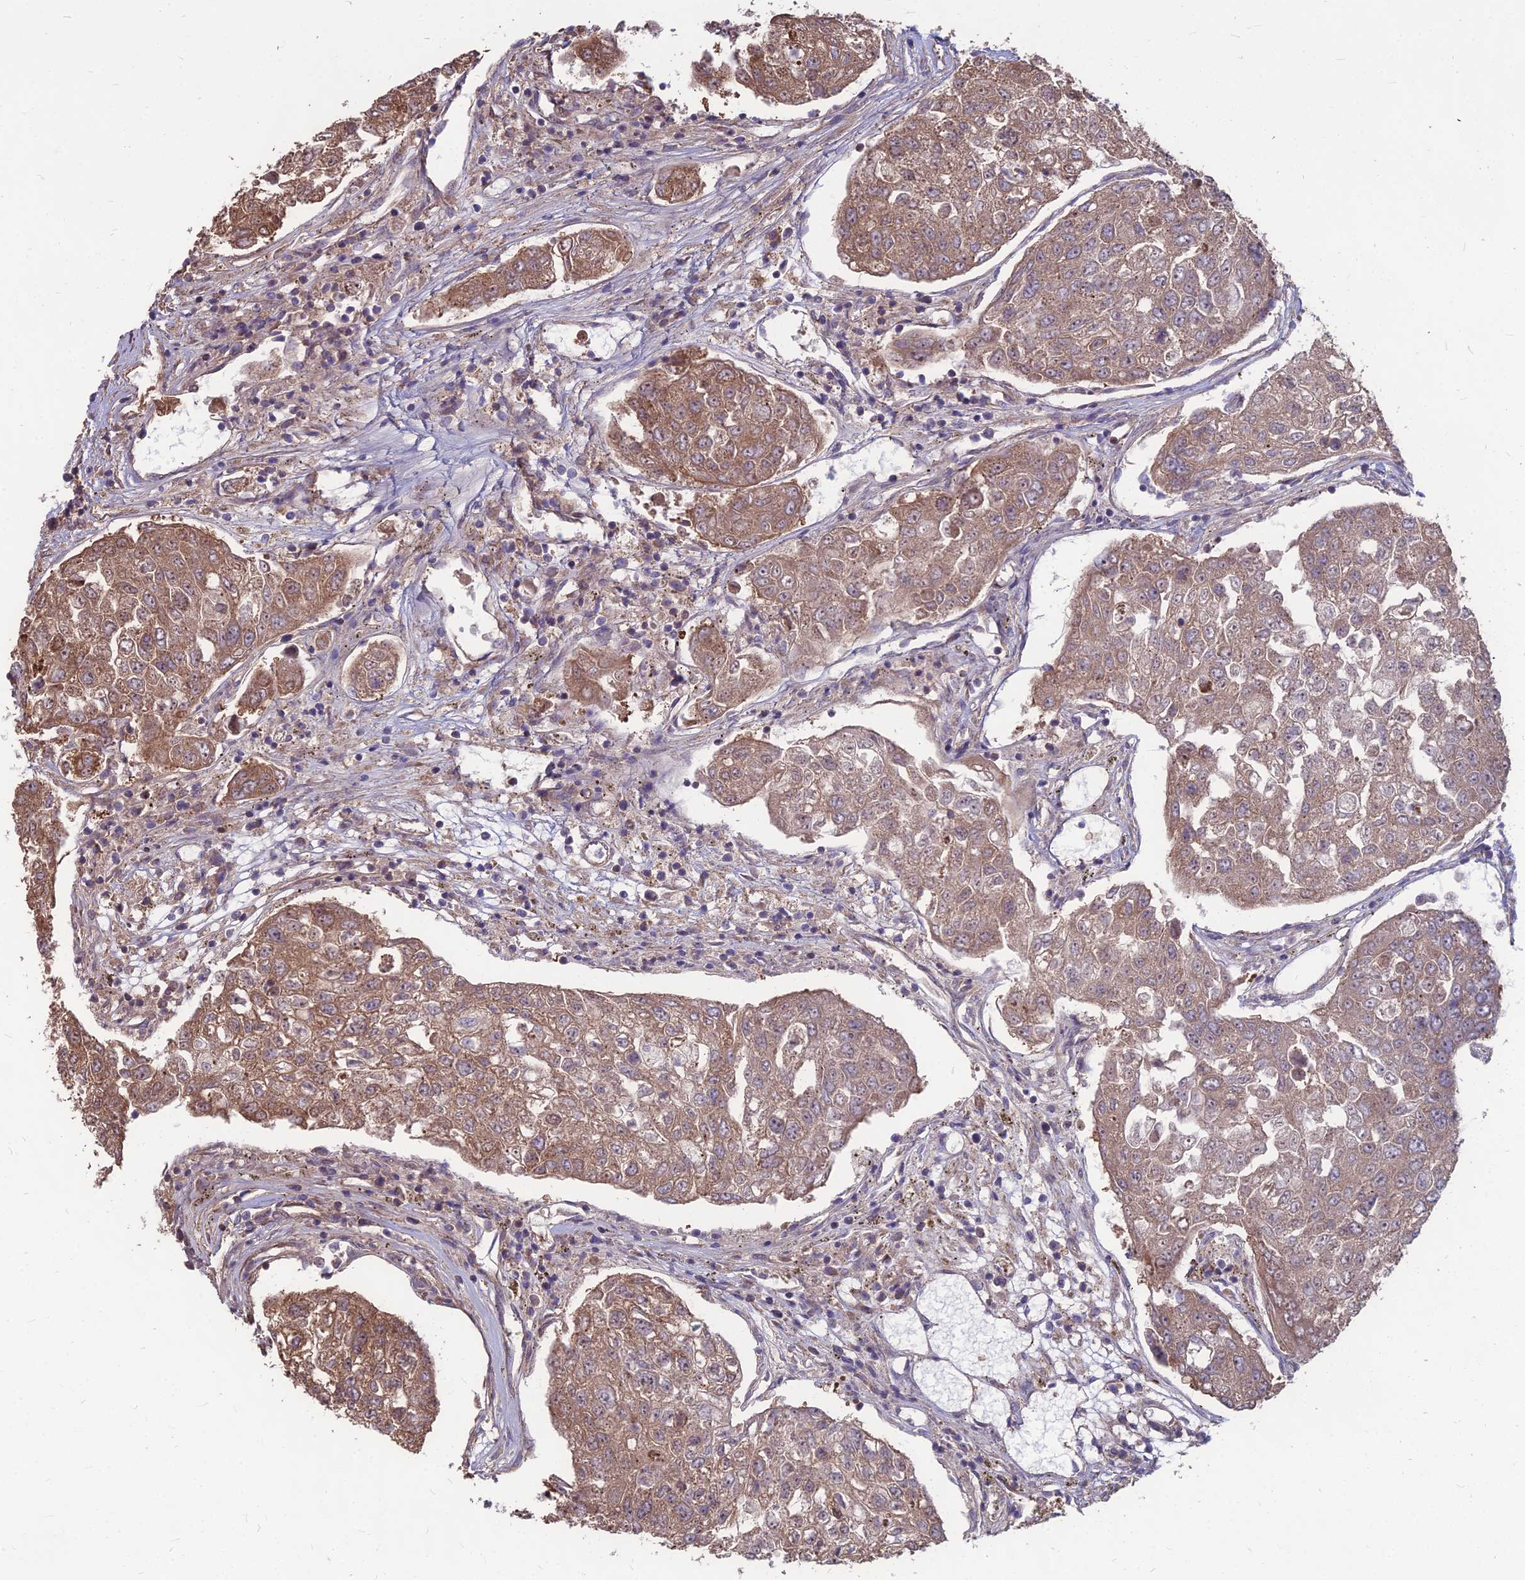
{"staining": {"intensity": "moderate", "quantity": ">75%", "location": "cytoplasmic/membranous"}, "tissue": "urothelial cancer", "cell_type": "Tumor cells", "image_type": "cancer", "snomed": [{"axis": "morphology", "description": "Urothelial carcinoma, High grade"}, {"axis": "topography", "description": "Lymph node"}, {"axis": "topography", "description": "Urinary bladder"}], "caption": "Tumor cells show medium levels of moderate cytoplasmic/membranous staining in approximately >75% of cells in human urothelial carcinoma (high-grade). The staining was performed using DAB (3,3'-diaminobenzidine) to visualize the protein expression in brown, while the nuclei were stained in blue with hematoxylin (Magnification: 20x).", "gene": "LSM6", "patient": {"sex": "male", "age": 51}}